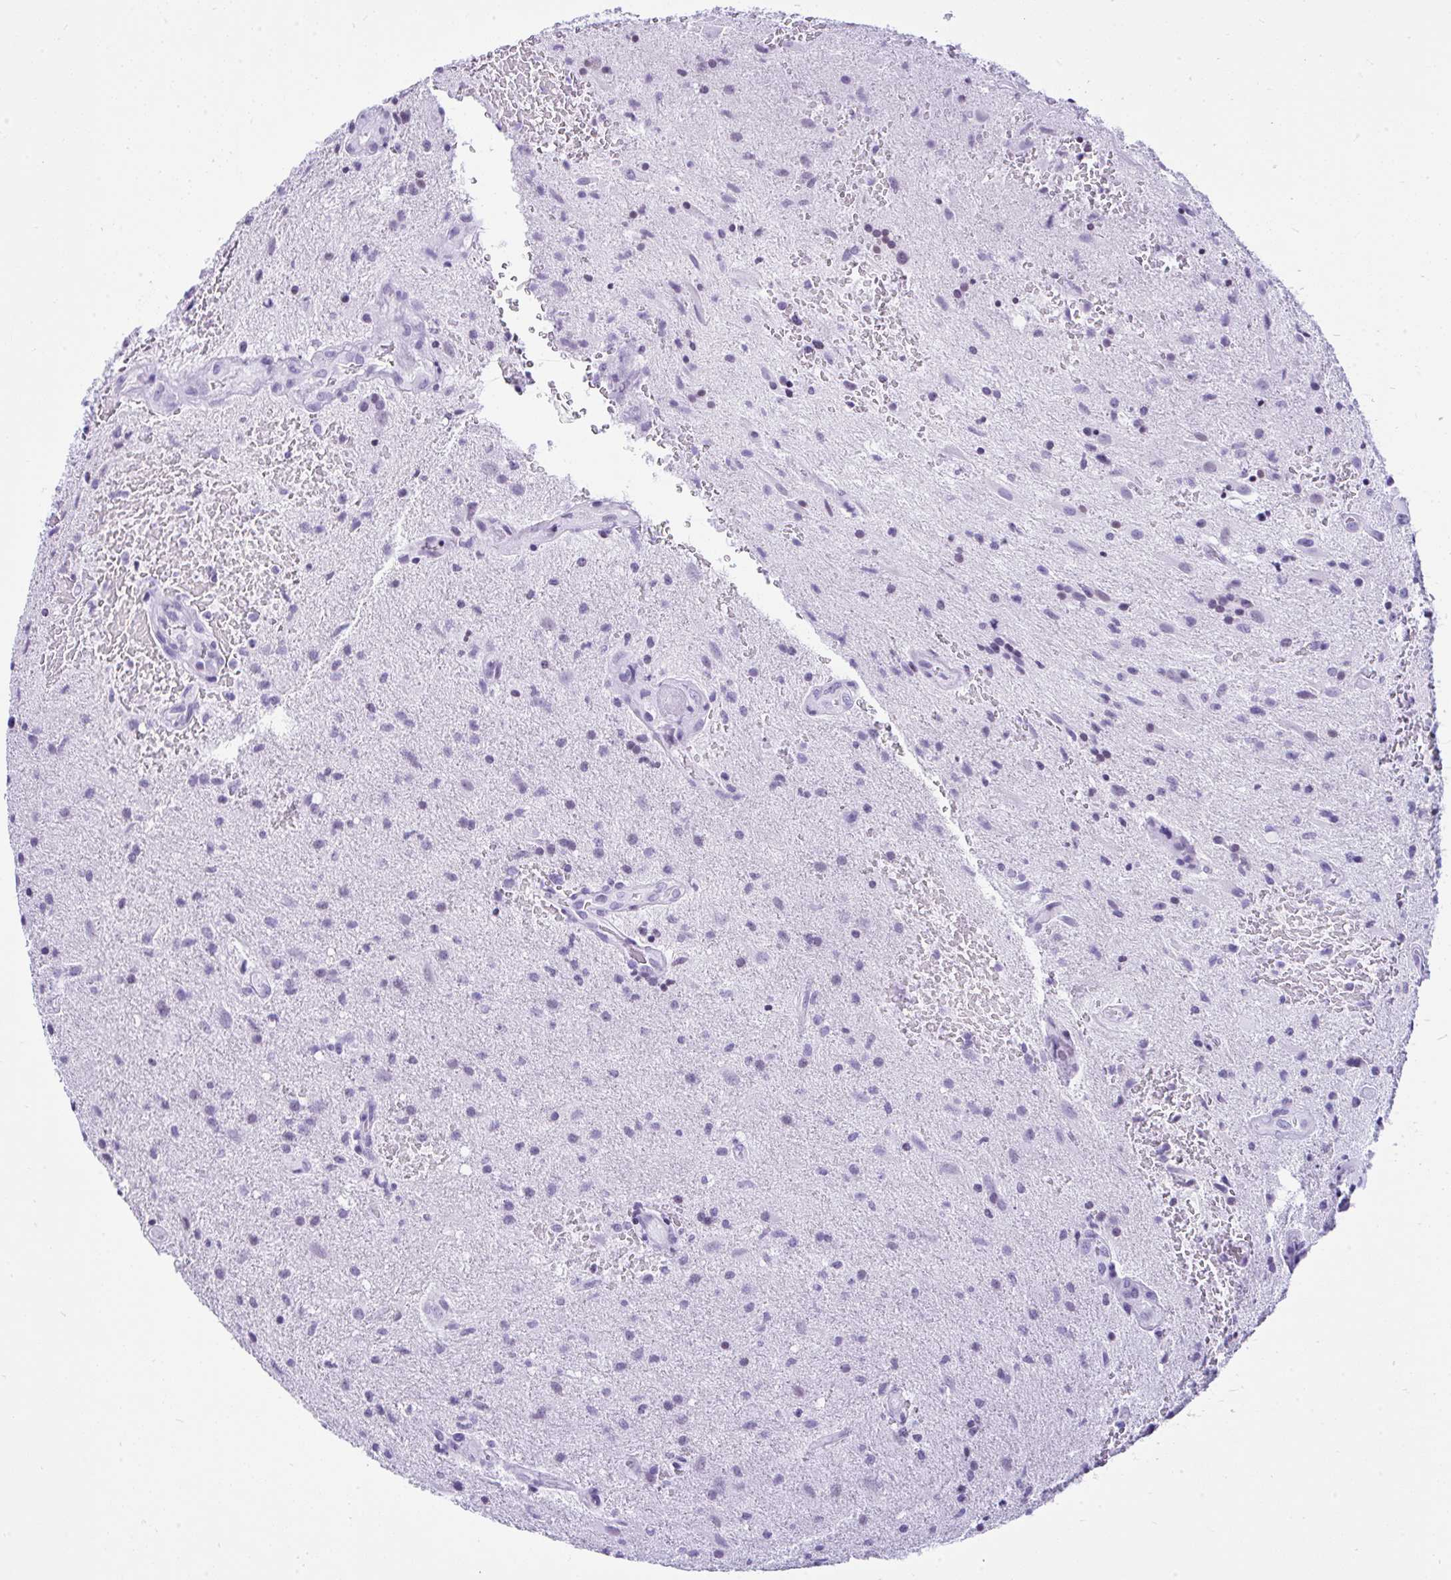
{"staining": {"intensity": "negative", "quantity": "none", "location": "none"}, "tissue": "glioma", "cell_type": "Tumor cells", "image_type": "cancer", "snomed": [{"axis": "morphology", "description": "Glioma, malignant, High grade"}, {"axis": "topography", "description": "Brain"}], "caption": "Human glioma stained for a protein using IHC reveals no staining in tumor cells.", "gene": "KRT27", "patient": {"sex": "male", "age": 67}}